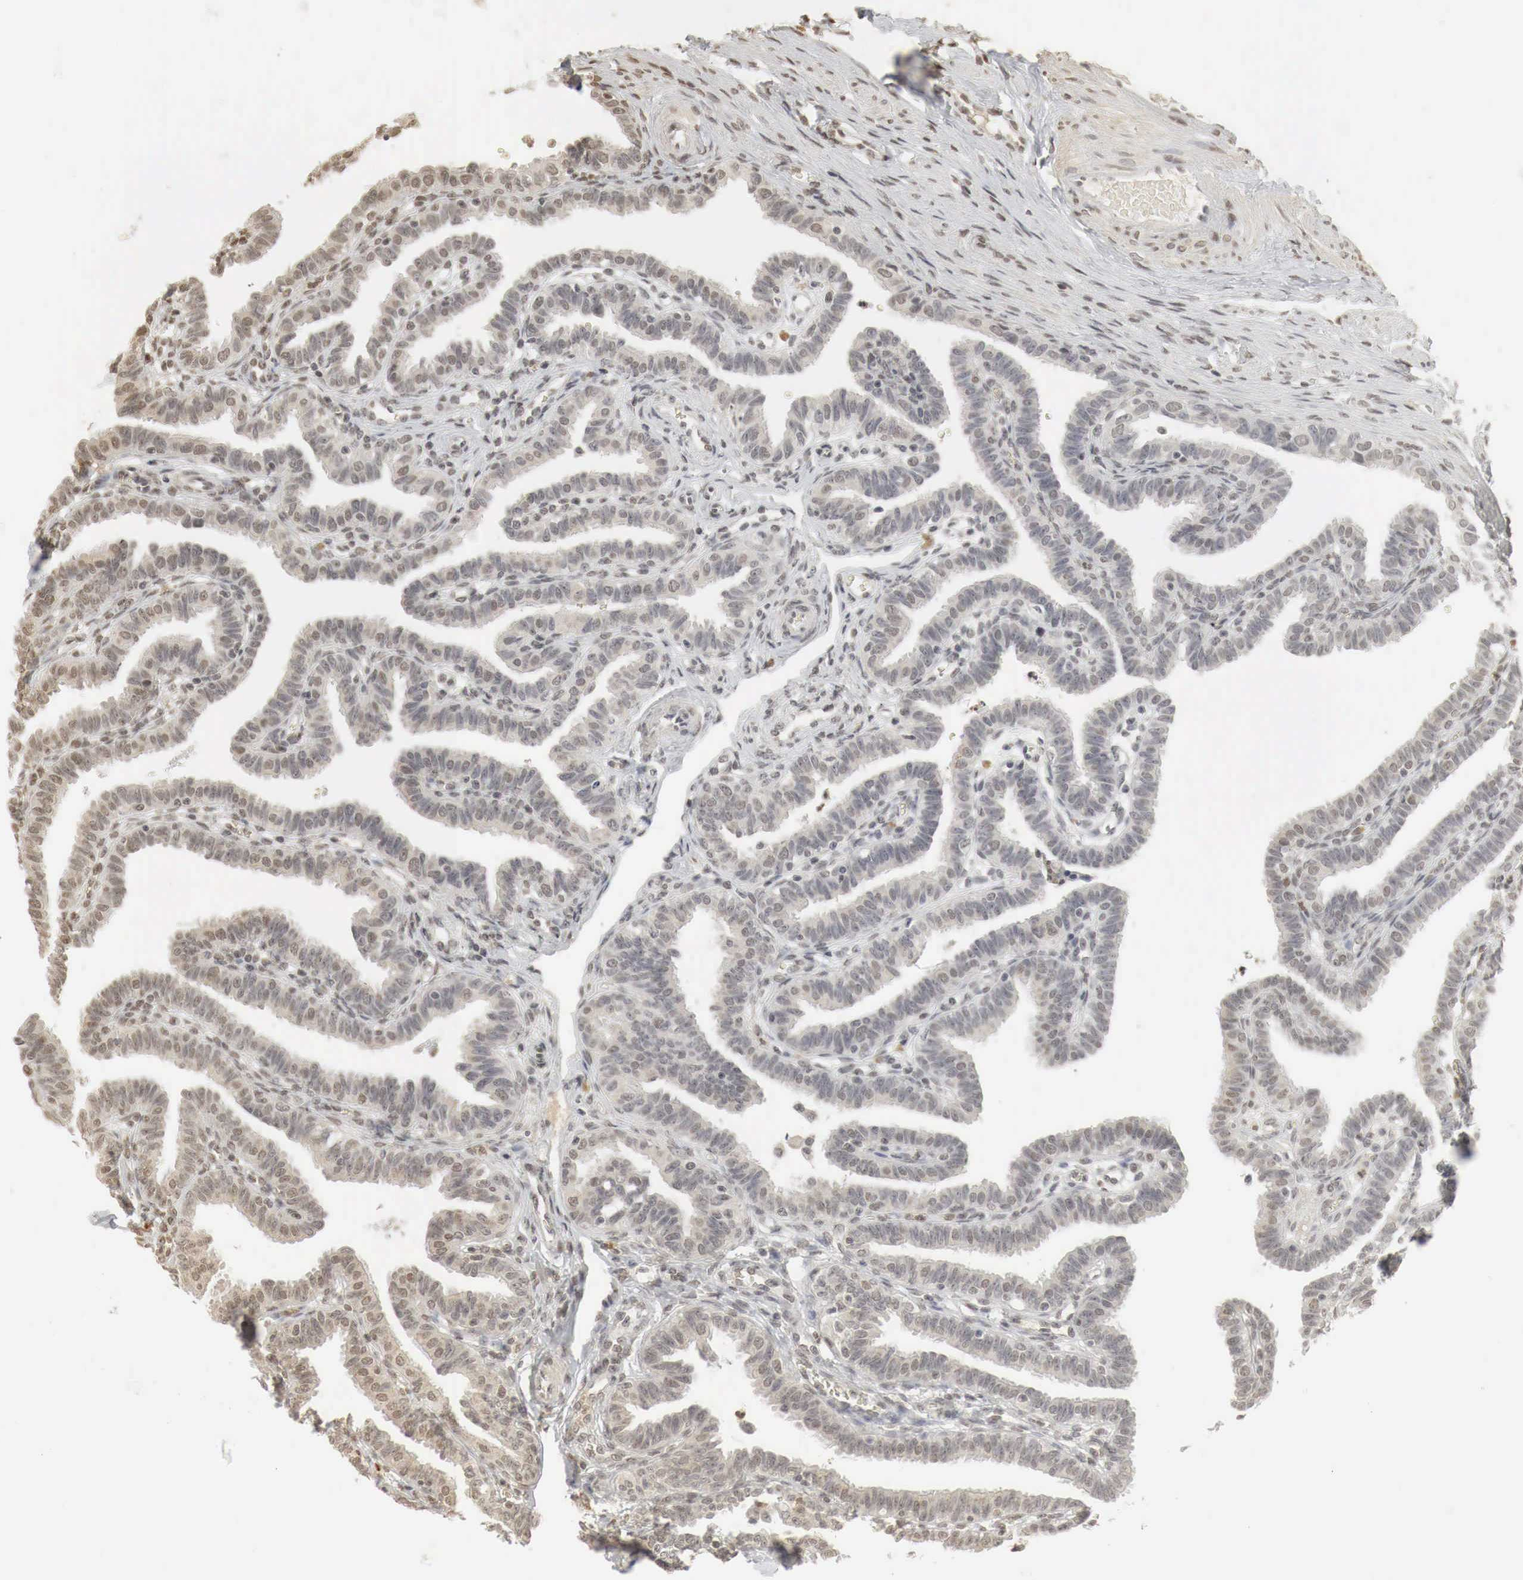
{"staining": {"intensity": "weak", "quantity": "25%-75%", "location": "cytoplasmic/membranous"}, "tissue": "fallopian tube", "cell_type": "Glandular cells", "image_type": "normal", "snomed": [{"axis": "morphology", "description": "Normal tissue, NOS"}, {"axis": "topography", "description": "Fallopian tube"}], "caption": "IHC (DAB (3,3'-diaminobenzidine)) staining of unremarkable human fallopian tube demonstrates weak cytoplasmic/membranous protein expression in about 25%-75% of glandular cells.", "gene": "ERBB4", "patient": {"sex": "female", "age": 41}}